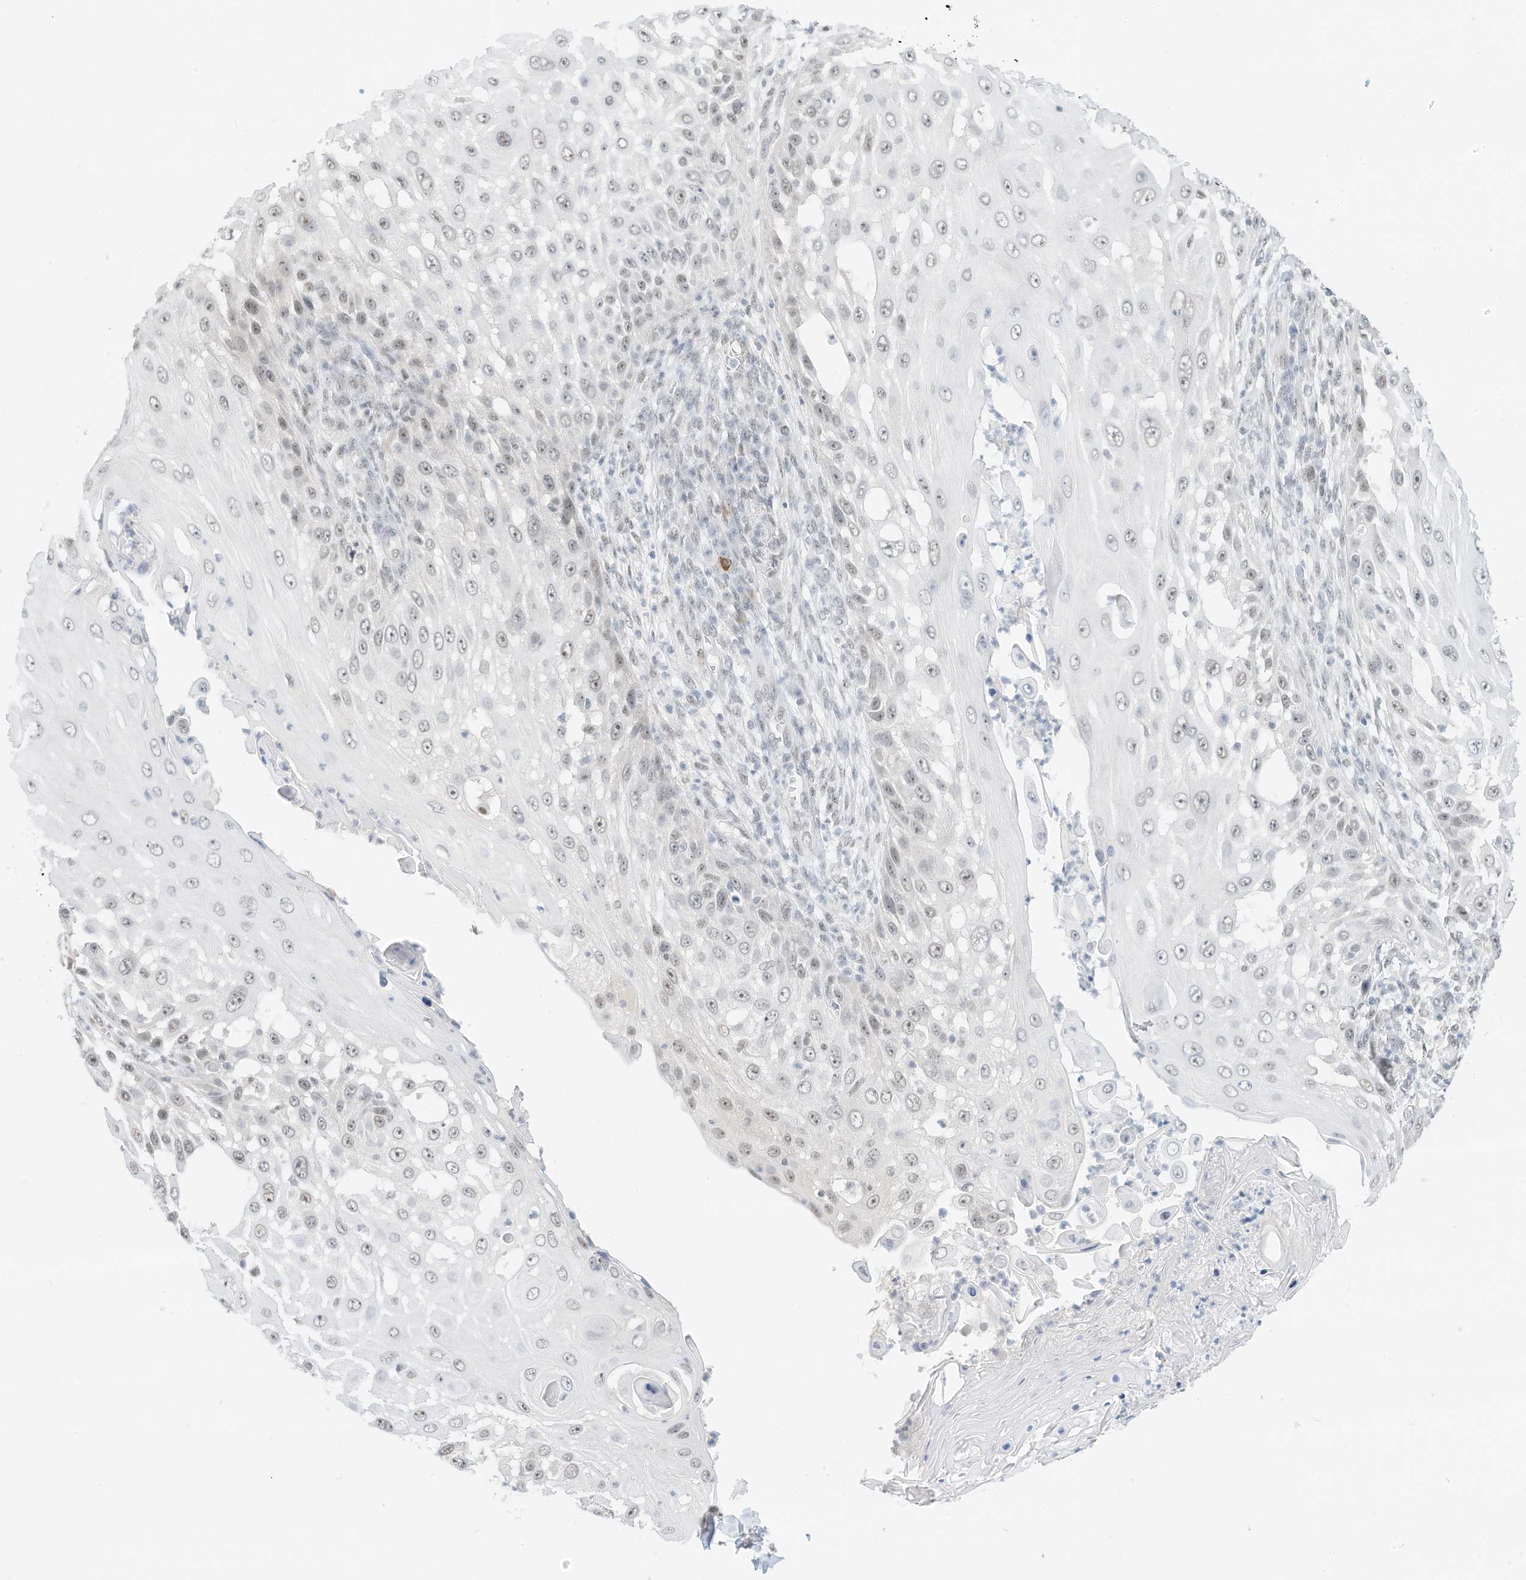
{"staining": {"intensity": "negative", "quantity": "none", "location": "none"}, "tissue": "skin cancer", "cell_type": "Tumor cells", "image_type": "cancer", "snomed": [{"axis": "morphology", "description": "Squamous cell carcinoma, NOS"}, {"axis": "topography", "description": "Skin"}], "caption": "Tumor cells show no significant expression in squamous cell carcinoma (skin). Nuclei are stained in blue.", "gene": "PGC", "patient": {"sex": "female", "age": 44}}